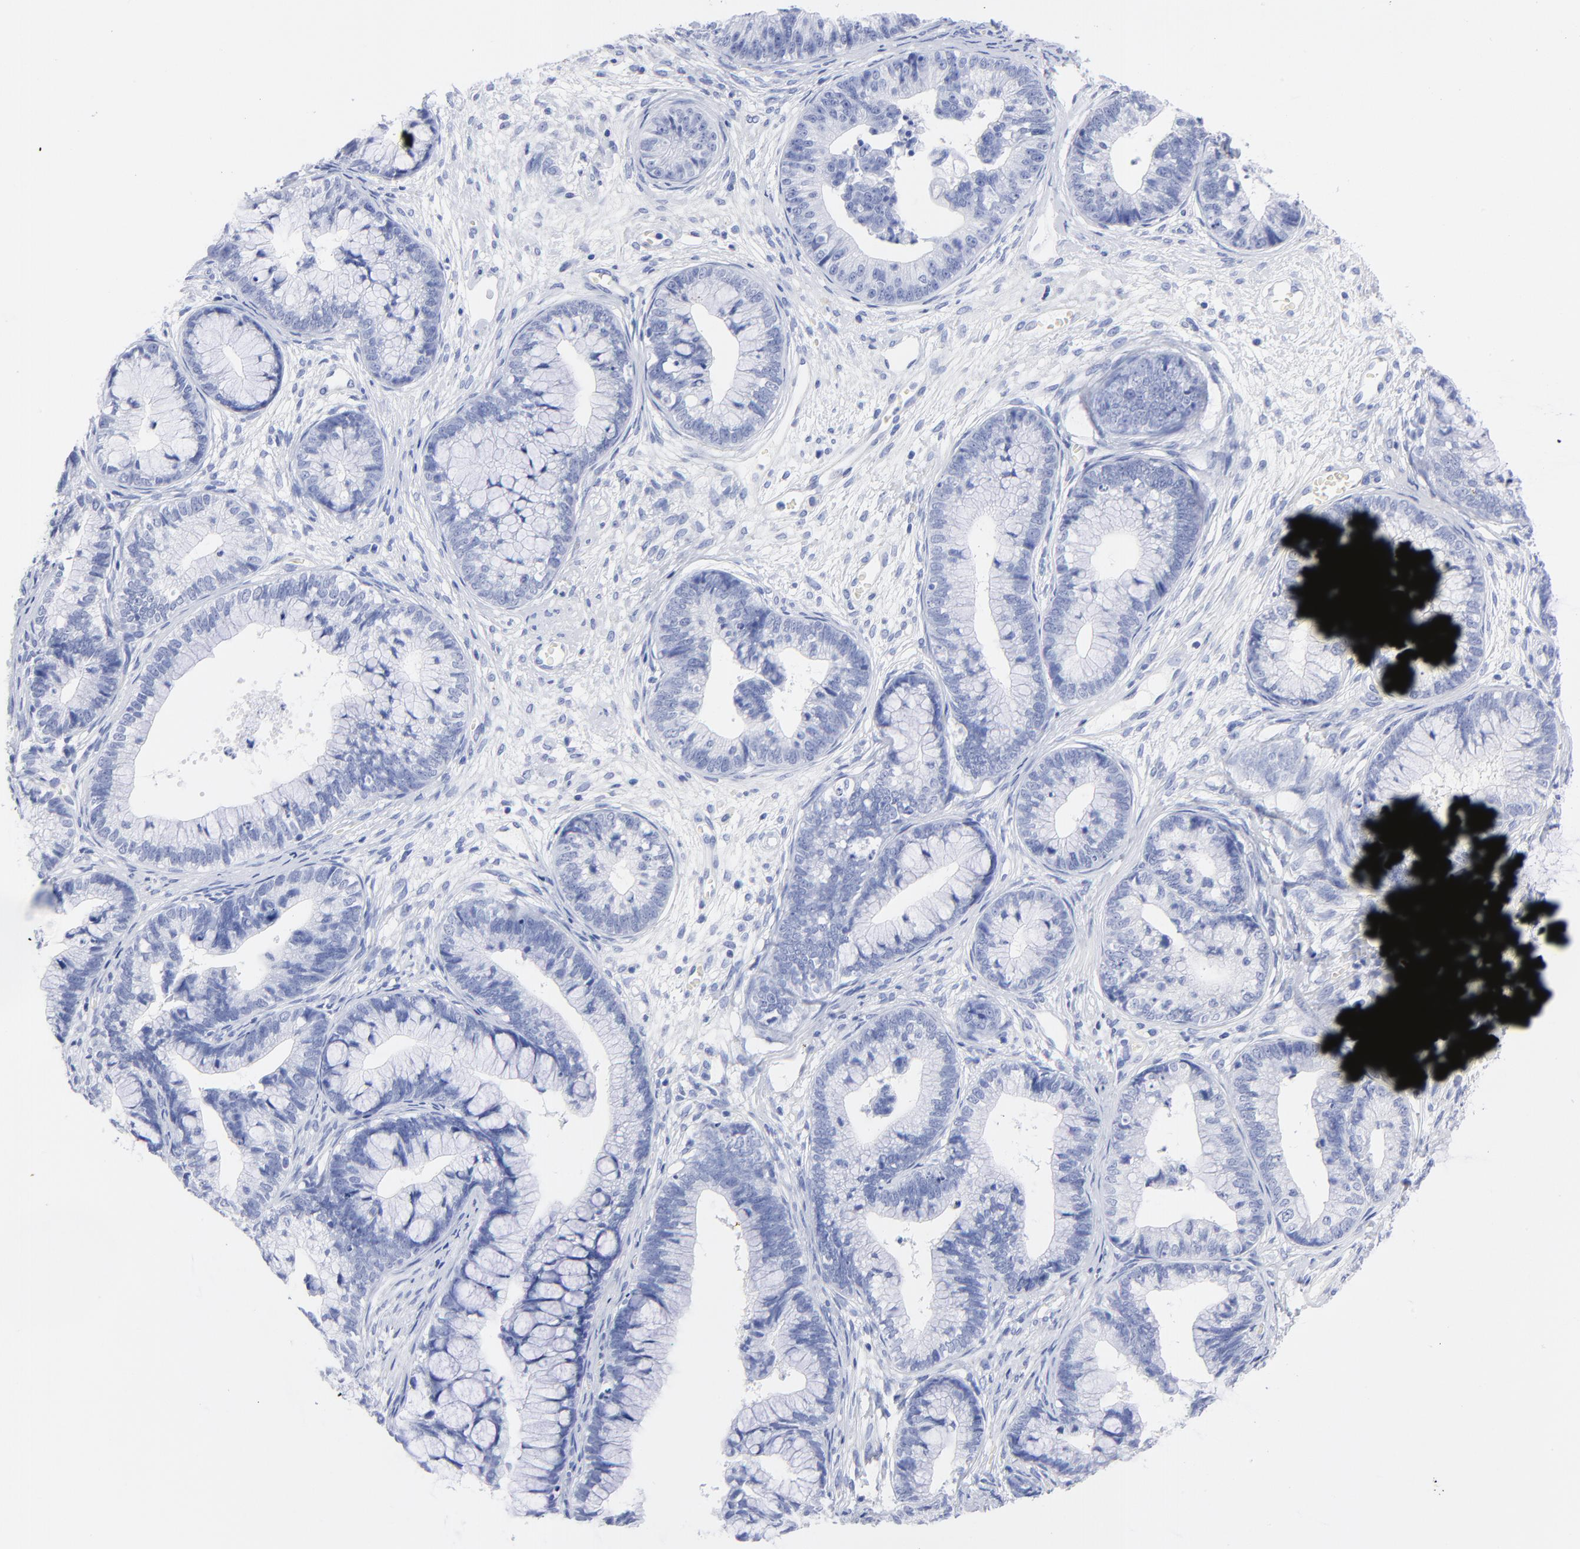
{"staining": {"intensity": "negative", "quantity": "none", "location": "none"}, "tissue": "cervical cancer", "cell_type": "Tumor cells", "image_type": "cancer", "snomed": [{"axis": "morphology", "description": "Adenocarcinoma, NOS"}, {"axis": "topography", "description": "Cervix"}], "caption": "Immunohistochemistry micrograph of neoplastic tissue: cervical cancer (adenocarcinoma) stained with DAB (3,3'-diaminobenzidine) reveals no significant protein expression in tumor cells.", "gene": "ACY1", "patient": {"sex": "female", "age": 44}}